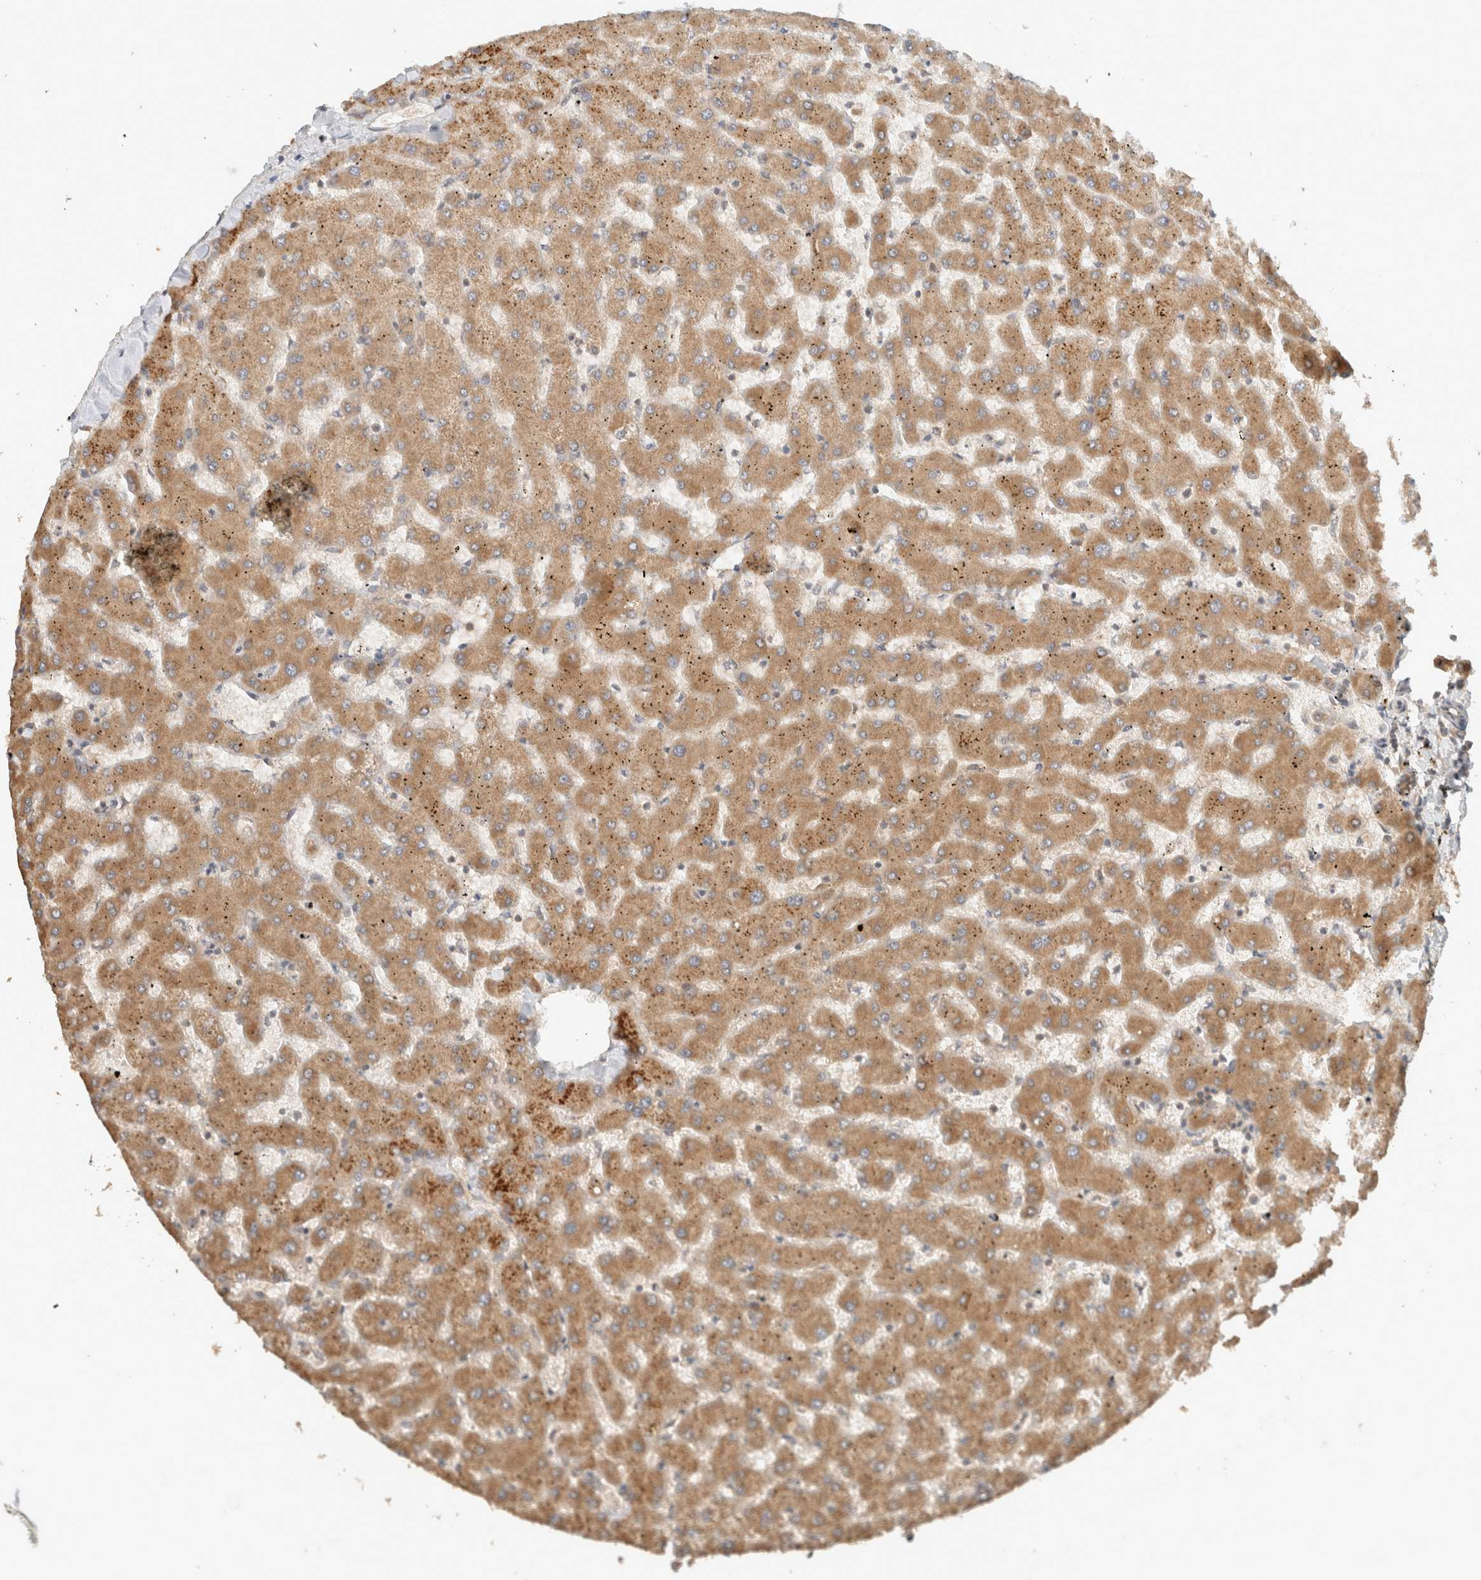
{"staining": {"intensity": "moderate", "quantity": ">75%", "location": "cytoplasmic/membranous"}, "tissue": "liver", "cell_type": "Cholangiocytes", "image_type": "normal", "snomed": [{"axis": "morphology", "description": "Normal tissue, NOS"}, {"axis": "topography", "description": "Liver"}], "caption": "Immunohistochemical staining of normal liver exhibits moderate cytoplasmic/membranous protein staining in approximately >75% of cholangiocytes. (DAB (3,3'-diaminobenzidine) = brown stain, brightfield microscopy at high magnification).", "gene": "ARFGEF2", "patient": {"sex": "female", "age": 63}}